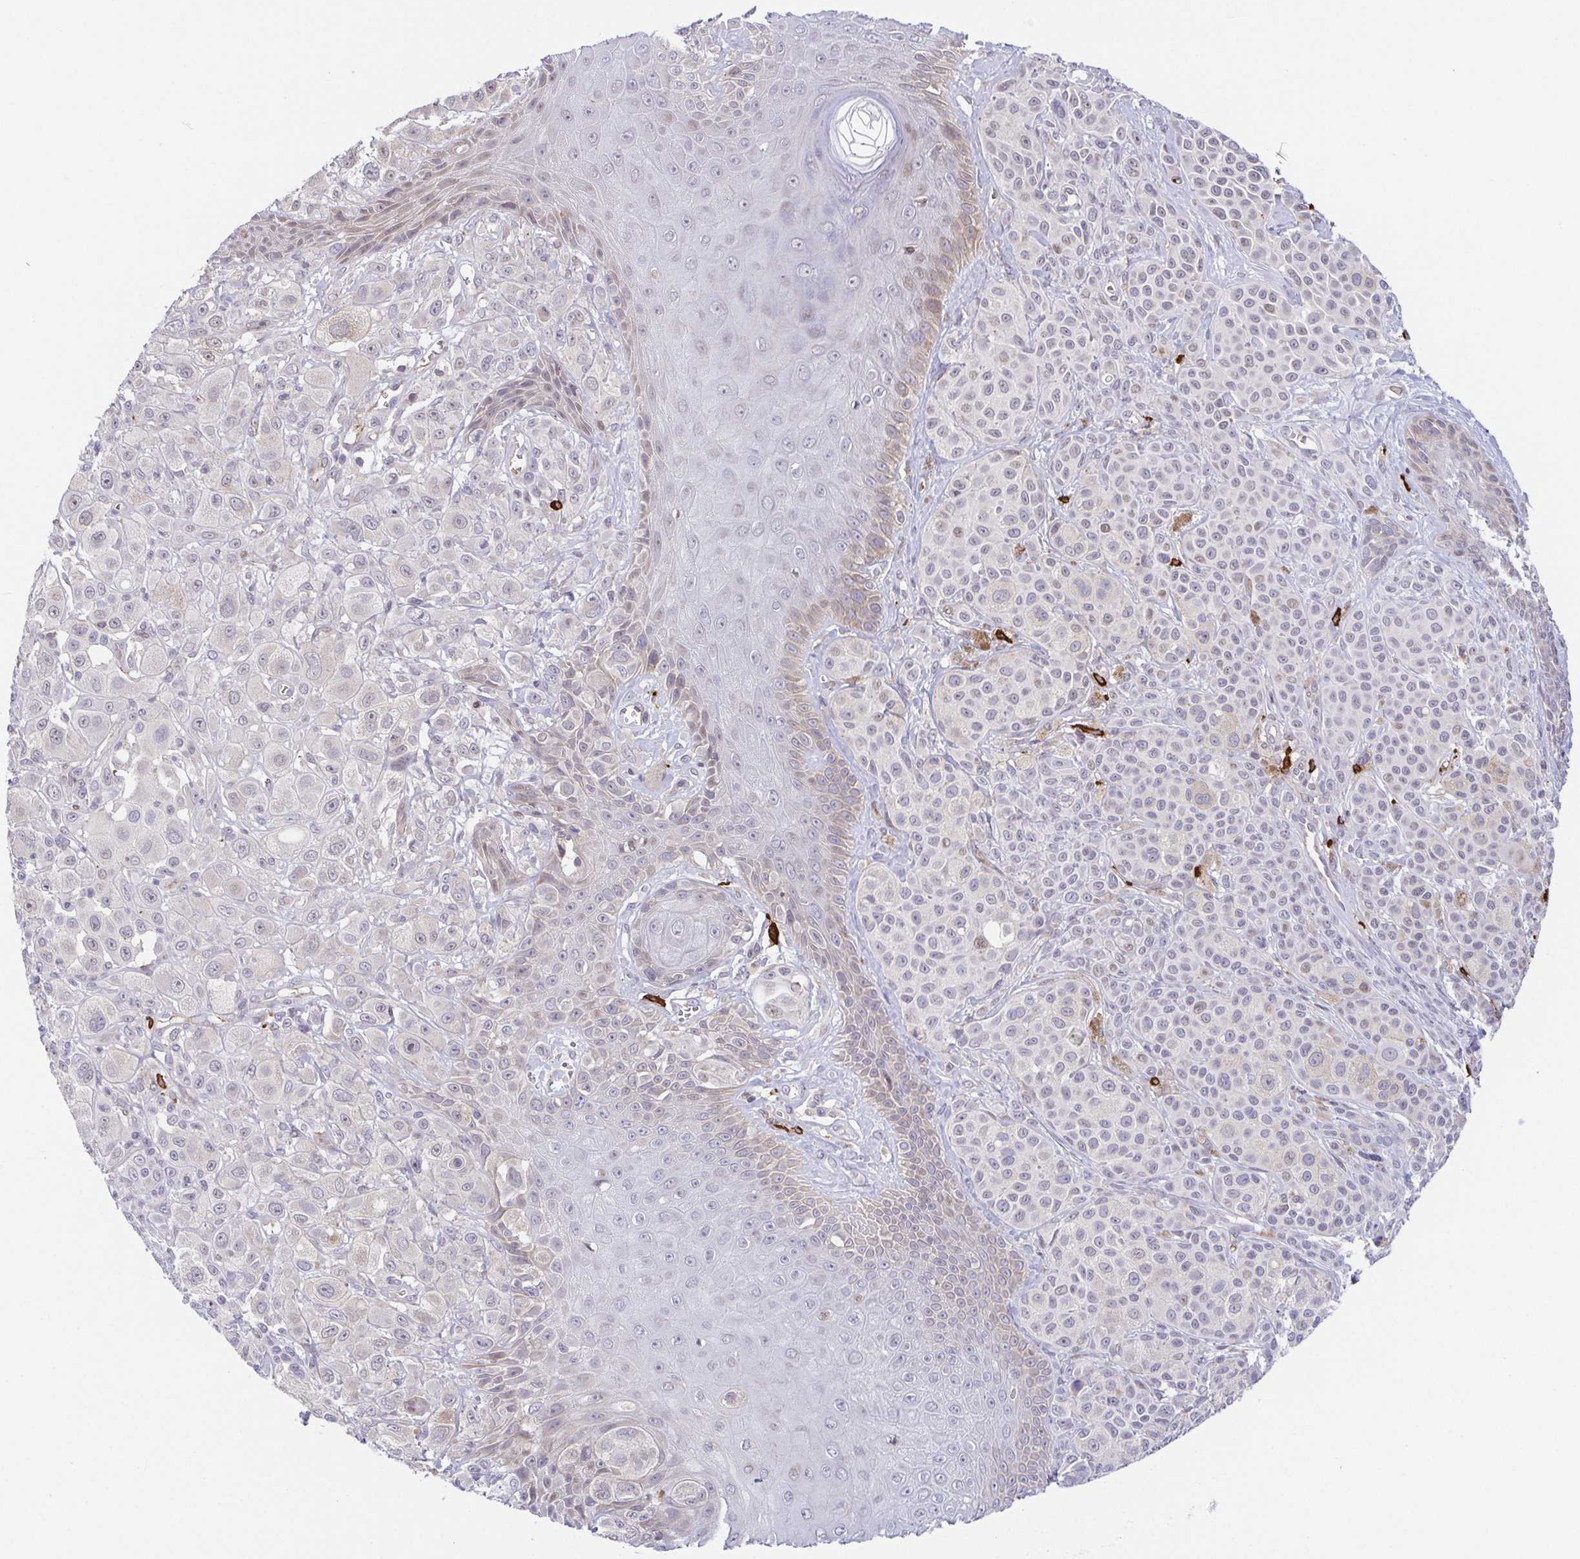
{"staining": {"intensity": "negative", "quantity": "none", "location": "none"}, "tissue": "melanoma", "cell_type": "Tumor cells", "image_type": "cancer", "snomed": [{"axis": "morphology", "description": "Malignant melanoma, NOS"}, {"axis": "topography", "description": "Skin"}], "caption": "Histopathology image shows no significant protein staining in tumor cells of malignant melanoma.", "gene": "PREPL", "patient": {"sex": "male", "age": 67}}